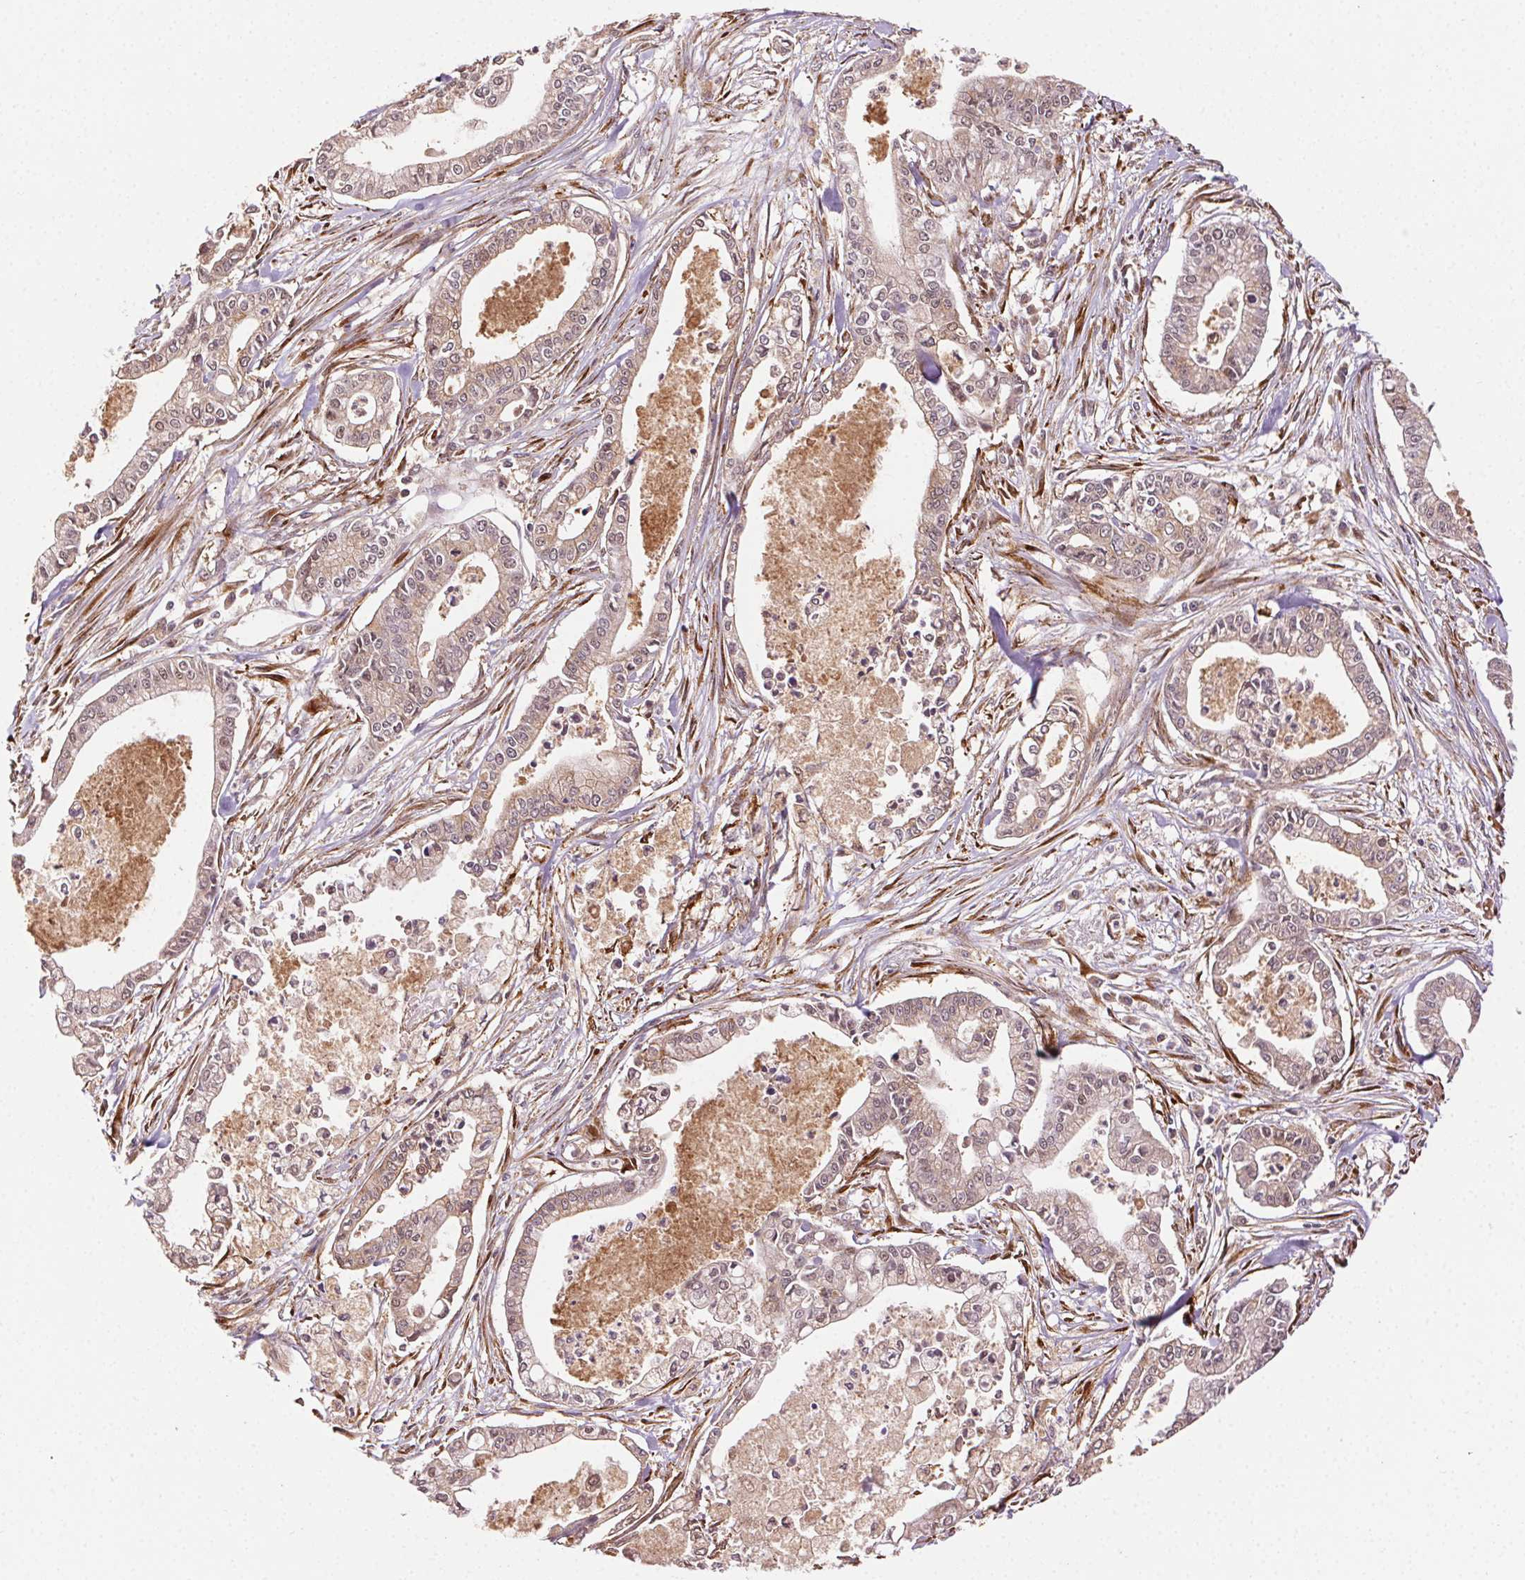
{"staining": {"intensity": "weak", "quantity": "25%-75%", "location": "cytoplasmic/membranous"}, "tissue": "pancreatic cancer", "cell_type": "Tumor cells", "image_type": "cancer", "snomed": [{"axis": "morphology", "description": "Adenocarcinoma, NOS"}, {"axis": "topography", "description": "Pancreas"}], "caption": "Weak cytoplasmic/membranous protein positivity is appreciated in about 25%-75% of tumor cells in pancreatic cancer.", "gene": "KLHL15", "patient": {"sex": "female", "age": 65}}